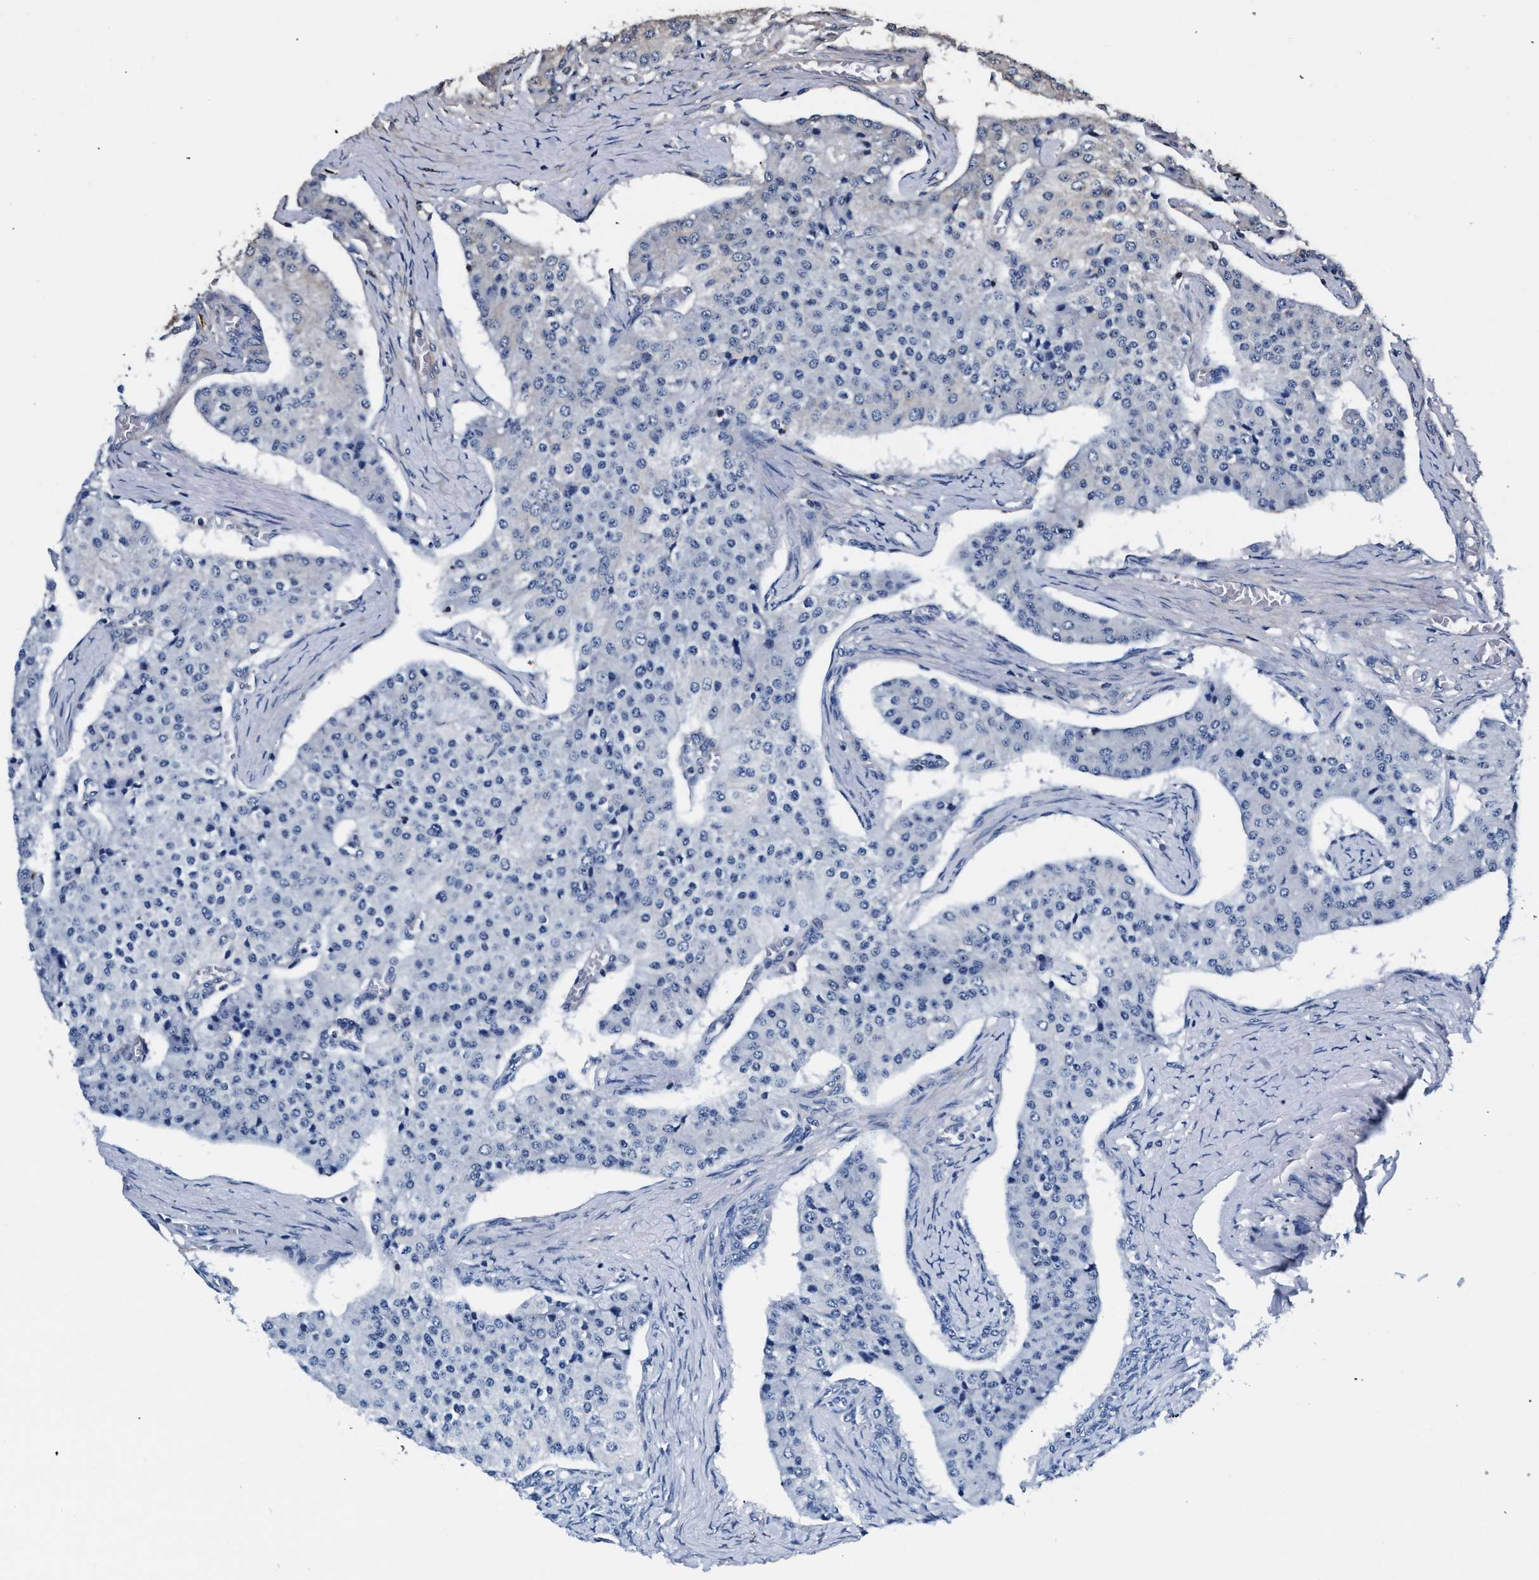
{"staining": {"intensity": "negative", "quantity": "none", "location": "none"}, "tissue": "carcinoid", "cell_type": "Tumor cells", "image_type": "cancer", "snomed": [{"axis": "morphology", "description": "Carcinoid, malignant, NOS"}, {"axis": "topography", "description": "Colon"}], "caption": "IHC histopathology image of human malignant carcinoid stained for a protein (brown), which exhibits no expression in tumor cells. (Stains: DAB (3,3'-diaminobenzidine) immunohistochemistry (IHC) with hematoxylin counter stain, Microscopy: brightfield microscopy at high magnification).", "gene": "LASP1", "patient": {"sex": "female", "age": 52}}